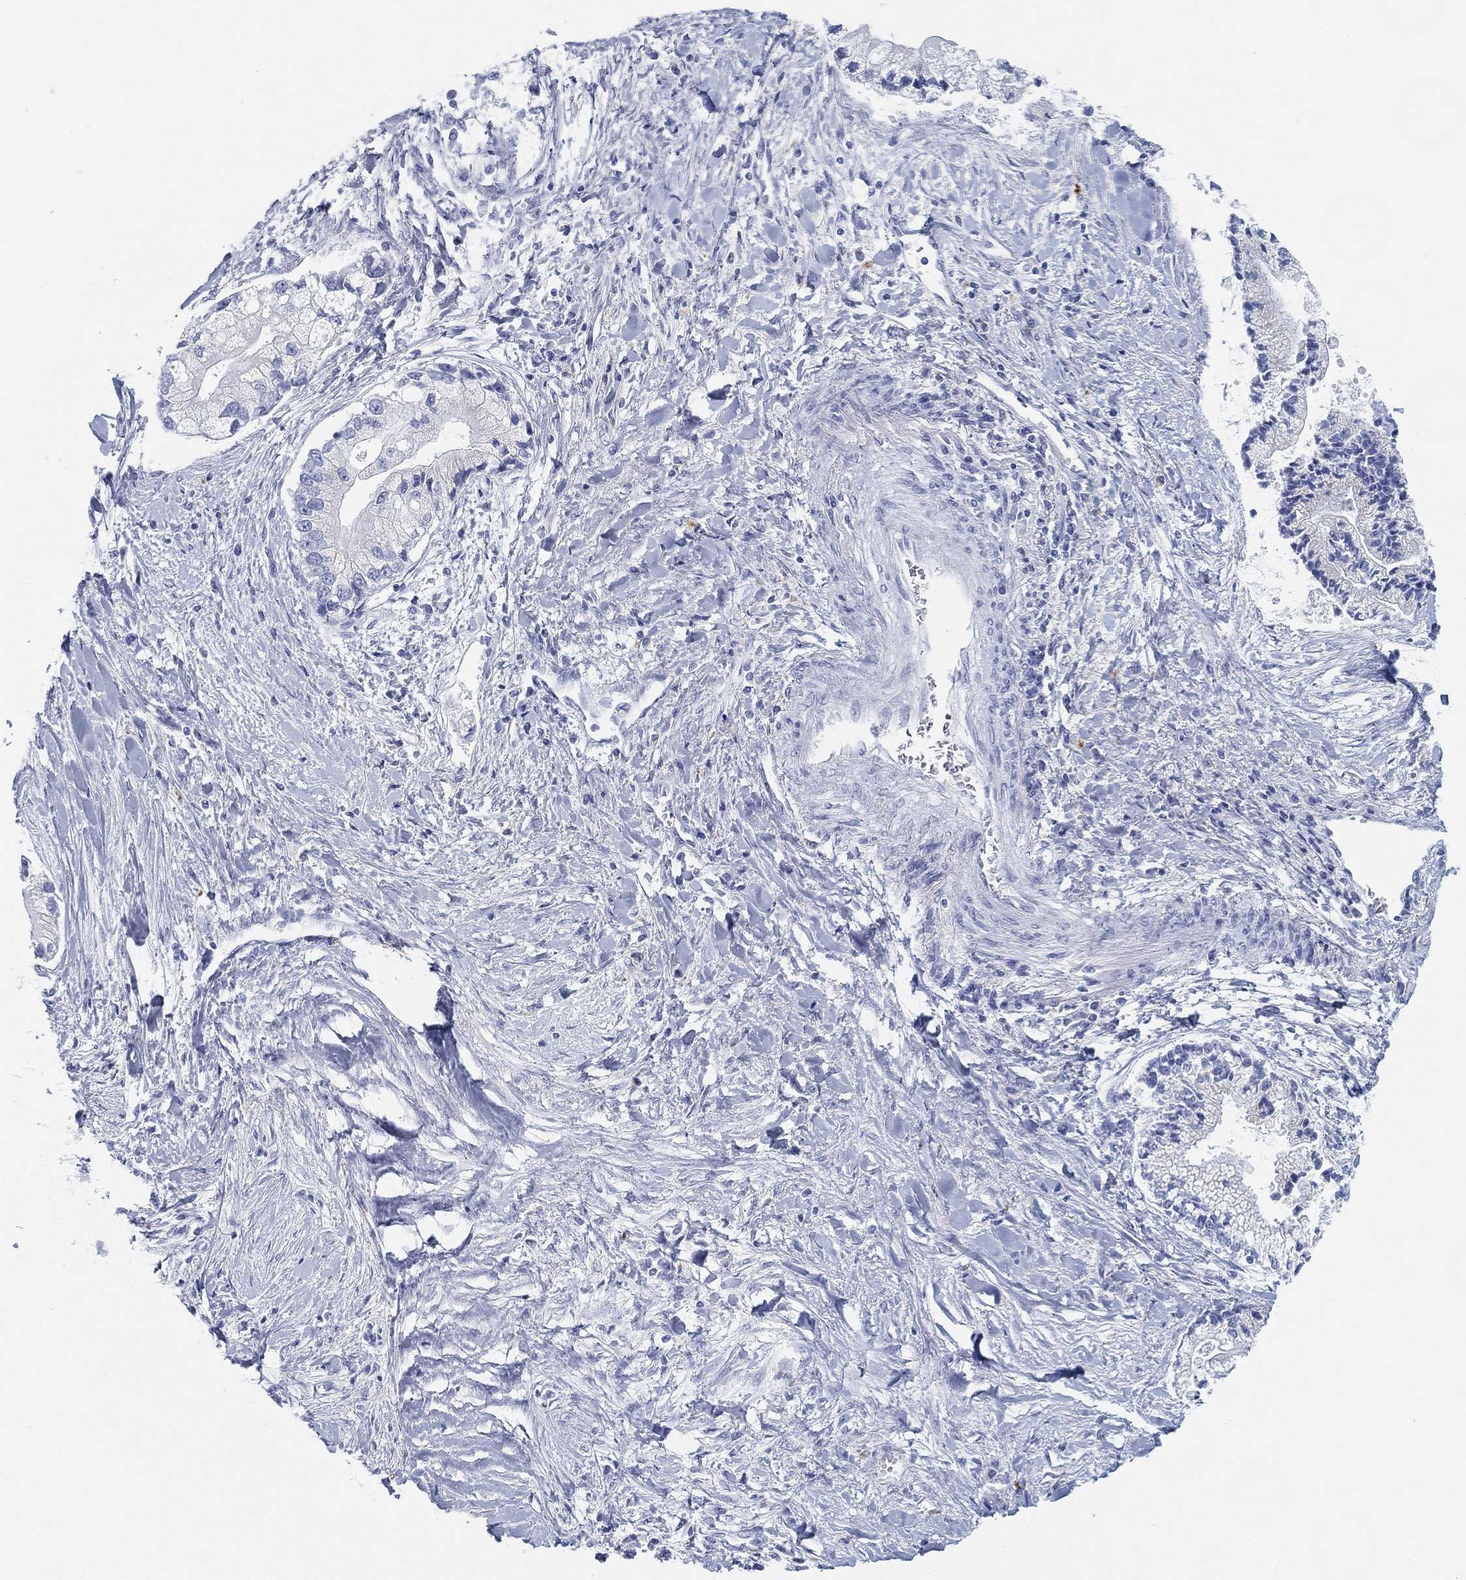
{"staining": {"intensity": "negative", "quantity": "none", "location": "none"}, "tissue": "liver cancer", "cell_type": "Tumor cells", "image_type": "cancer", "snomed": [{"axis": "morphology", "description": "Cholangiocarcinoma"}, {"axis": "topography", "description": "Liver"}], "caption": "Tumor cells are negative for protein expression in human liver cancer.", "gene": "GPR61", "patient": {"sex": "male", "age": 50}}